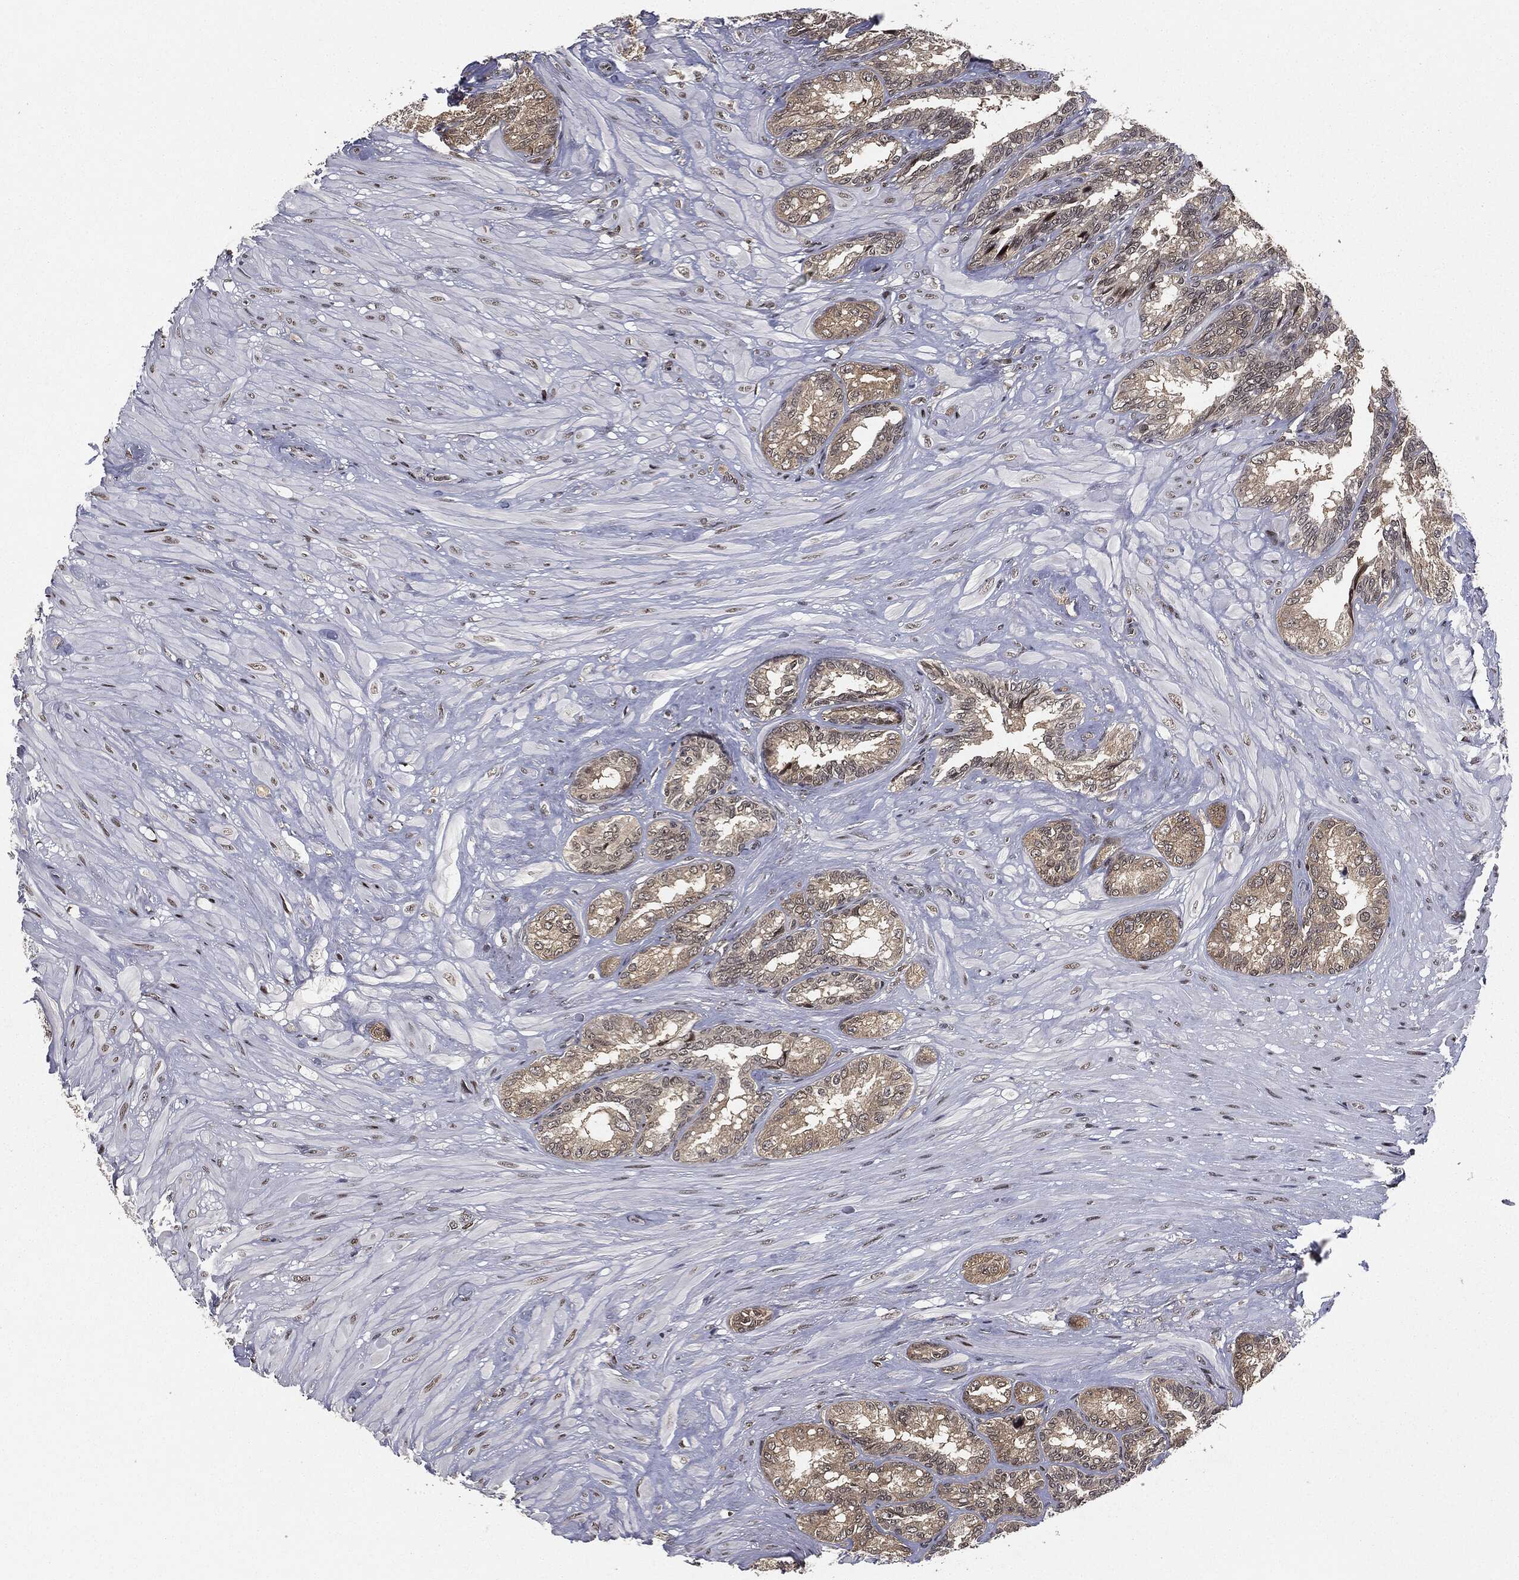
{"staining": {"intensity": "moderate", "quantity": ">75%", "location": "cytoplasmic/membranous"}, "tissue": "seminal vesicle", "cell_type": "Glandular cells", "image_type": "normal", "snomed": [{"axis": "morphology", "description": "Normal tissue, NOS"}, {"axis": "topography", "description": "Seminal veicle"}], "caption": "This is a histology image of IHC staining of normal seminal vesicle, which shows moderate staining in the cytoplasmic/membranous of glandular cells.", "gene": "TBC1D22A", "patient": {"sex": "male", "age": 68}}